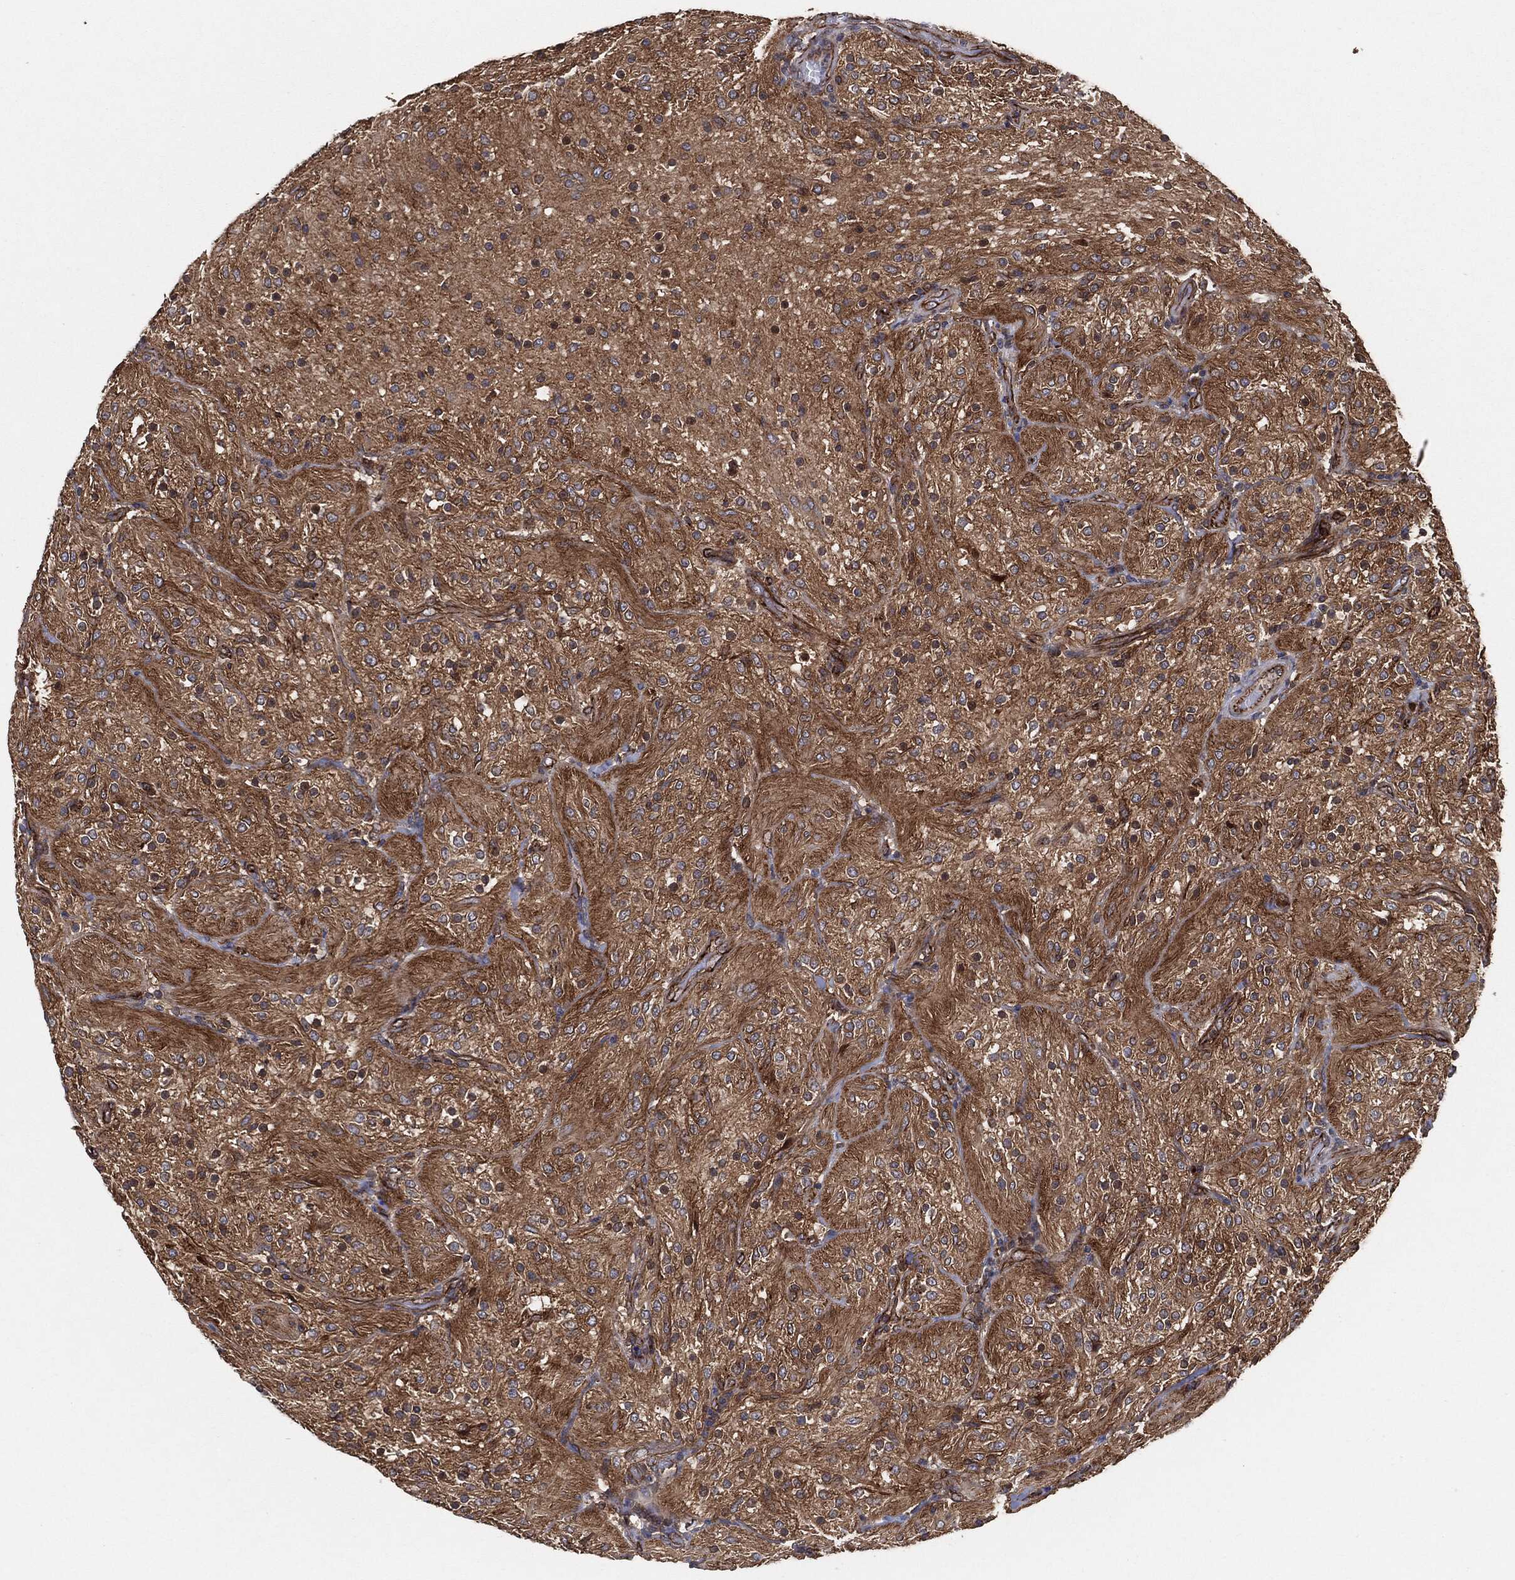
{"staining": {"intensity": "moderate", "quantity": "25%-75%", "location": "cytoplasmic/membranous"}, "tissue": "glioma", "cell_type": "Tumor cells", "image_type": "cancer", "snomed": [{"axis": "morphology", "description": "Glioma, malignant, Low grade"}, {"axis": "topography", "description": "Brain"}], "caption": "Immunohistochemistry (IHC) (DAB) staining of malignant glioma (low-grade) exhibits moderate cytoplasmic/membranous protein expression in approximately 25%-75% of tumor cells.", "gene": "CTNNA1", "patient": {"sex": "male", "age": 3}}